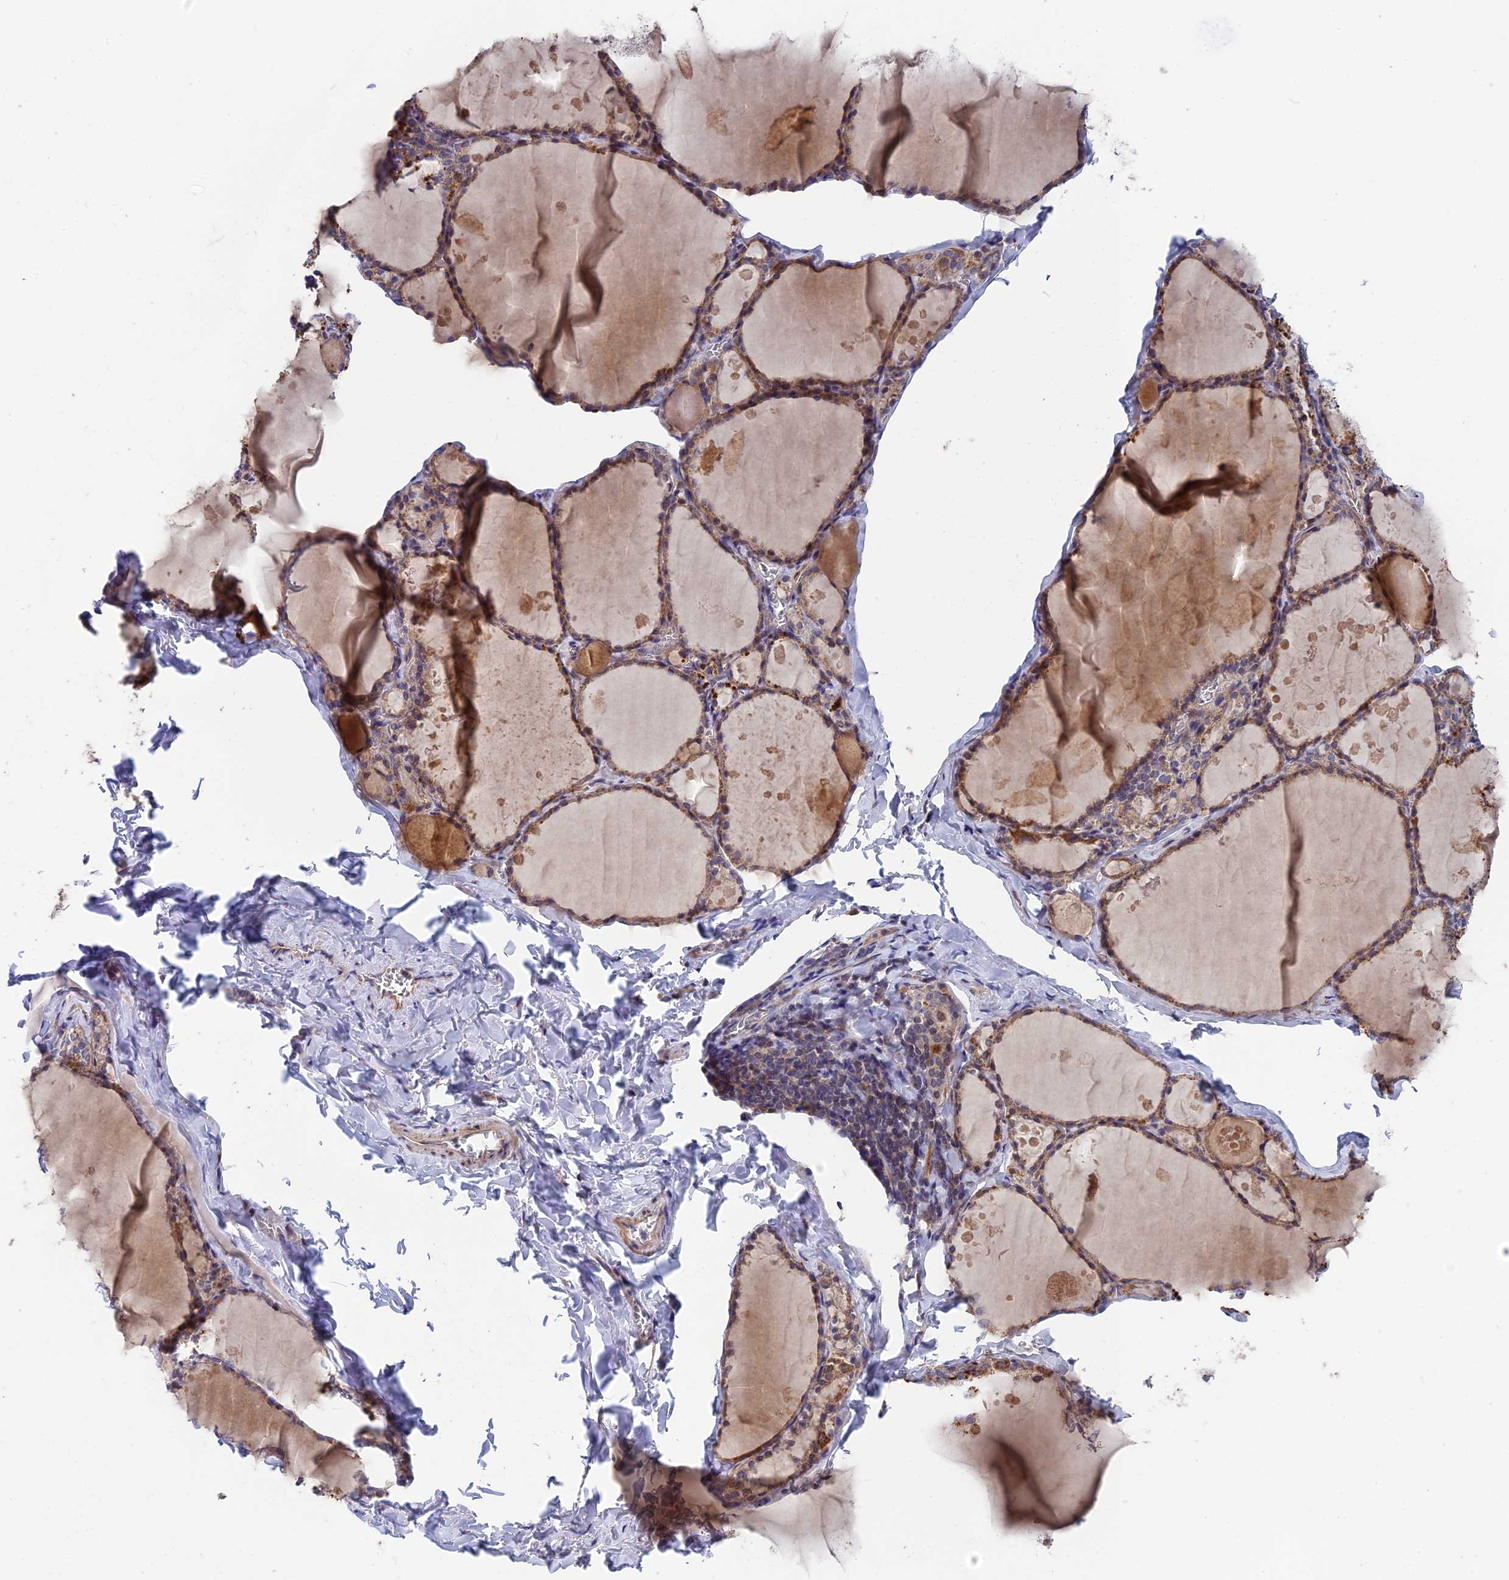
{"staining": {"intensity": "moderate", "quantity": "25%-75%", "location": "cytoplasmic/membranous"}, "tissue": "thyroid gland", "cell_type": "Glandular cells", "image_type": "normal", "snomed": [{"axis": "morphology", "description": "Normal tissue, NOS"}, {"axis": "topography", "description": "Thyroid gland"}], "caption": "Normal thyroid gland shows moderate cytoplasmic/membranous positivity in approximately 25%-75% of glandular cells Using DAB (brown) and hematoxylin (blue) stains, captured at high magnification using brightfield microscopy..", "gene": "BLTP2", "patient": {"sex": "male", "age": 56}}